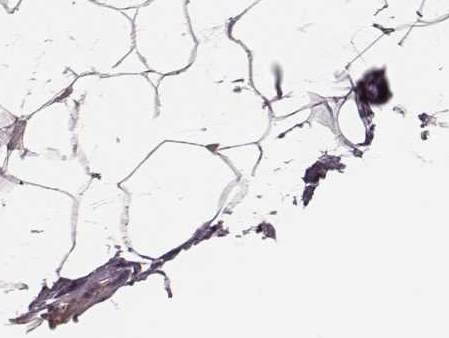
{"staining": {"intensity": "negative", "quantity": "none", "location": "none"}, "tissue": "breast", "cell_type": "Adipocytes", "image_type": "normal", "snomed": [{"axis": "morphology", "description": "Normal tissue, NOS"}, {"axis": "topography", "description": "Breast"}], "caption": "Protein analysis of benign breast exhibits no significant staining in adipocytes. (Stains: DAB IHC with hematoxylin counter stain, Microscopy: brightfield microscopy at high magnification).", "gene": "SMIM24", "patient": {"sex": "female", "age": 32}}